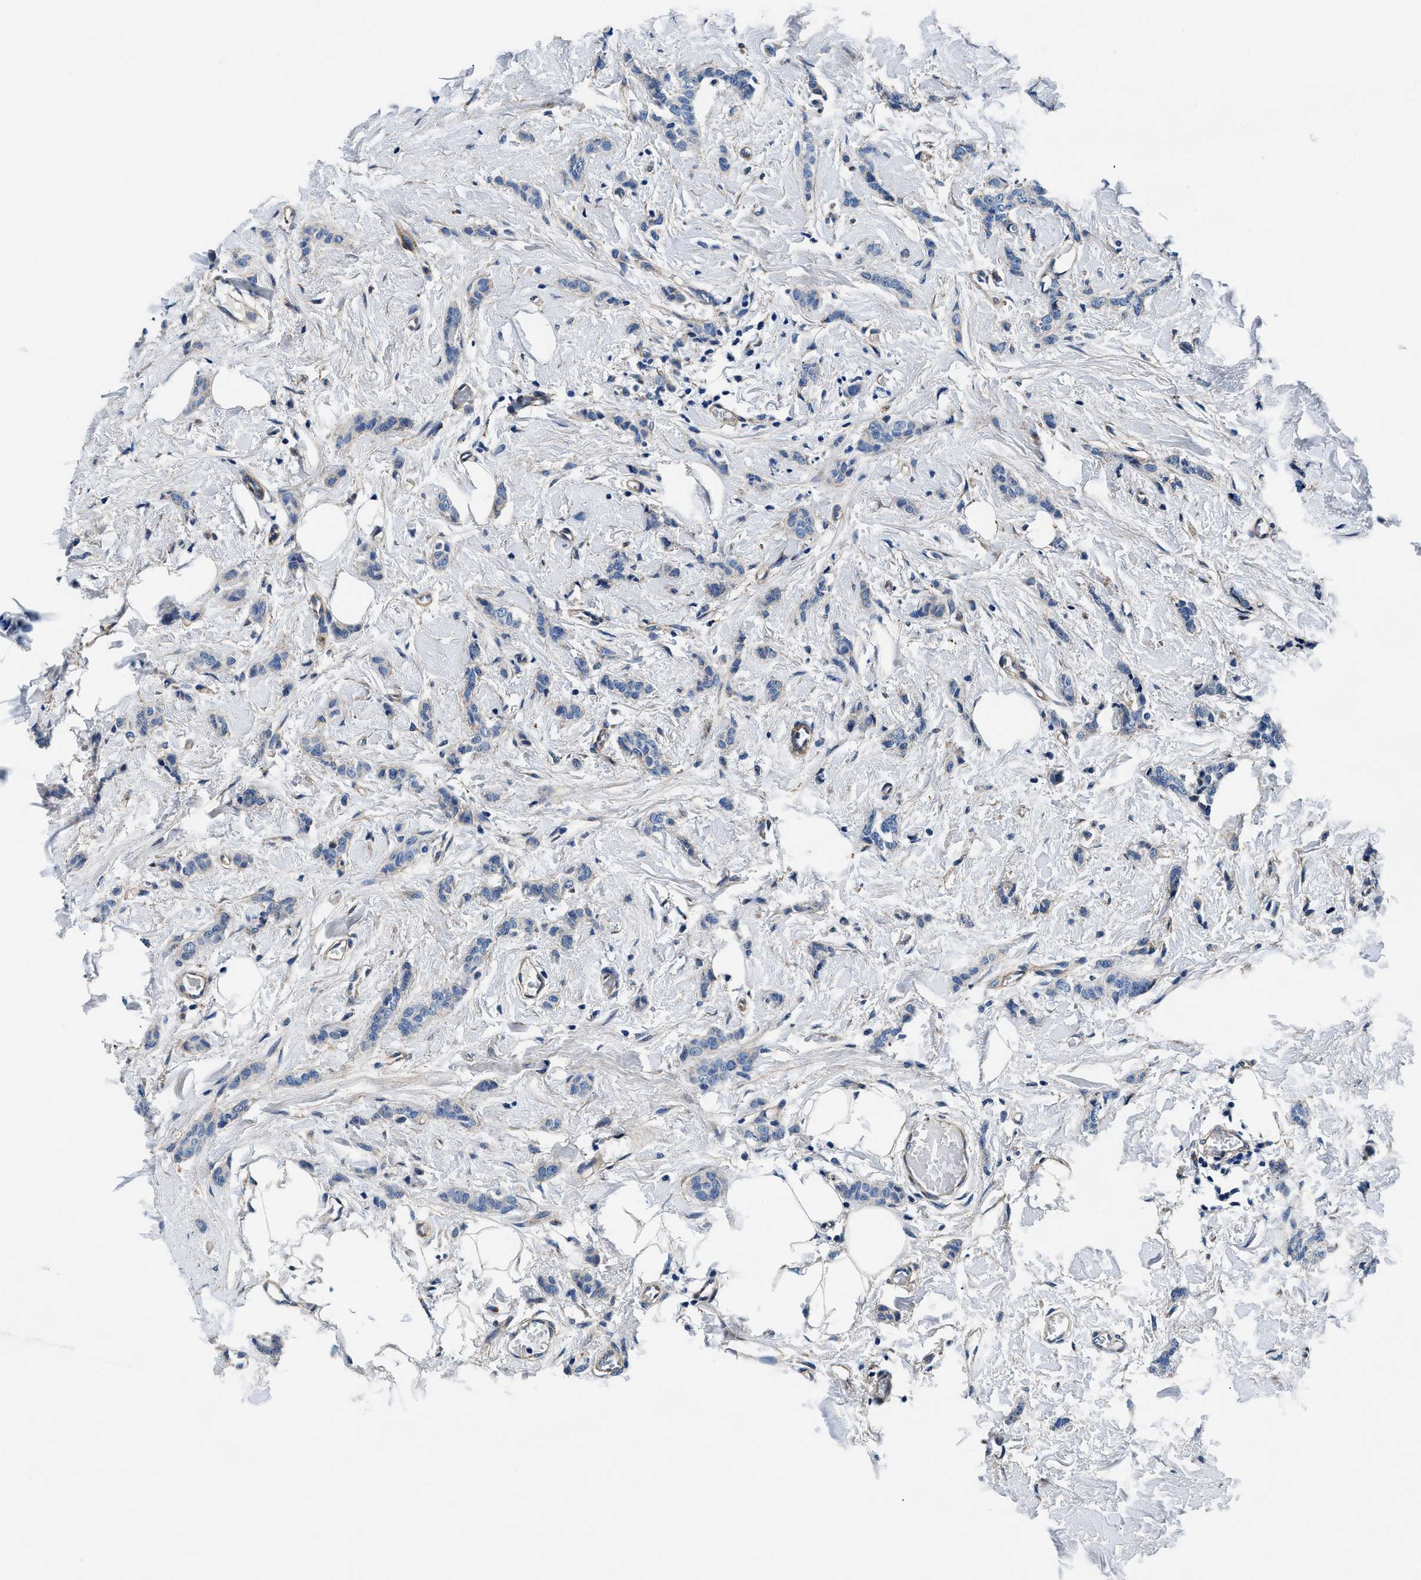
{"staining": {"intensity": "negative", "quantity": "none", "location": "none"}, "tissue": "breast cancer", "cell_type": "Tumor cells", "image_type": "cancer", "snomed": [{"axis": "morphology", "description": "Lobular carcinoma"}, {"axis": "topography", "description": "Skin"}, {"axis": "topography", "description": "Breast"}], "caption": "Immunohistochemical staining of human breast cancer exhibits no significant positivity in tumor cells.", "gene": "DAG1", "patient": {"sex": "female", "age": 46}}